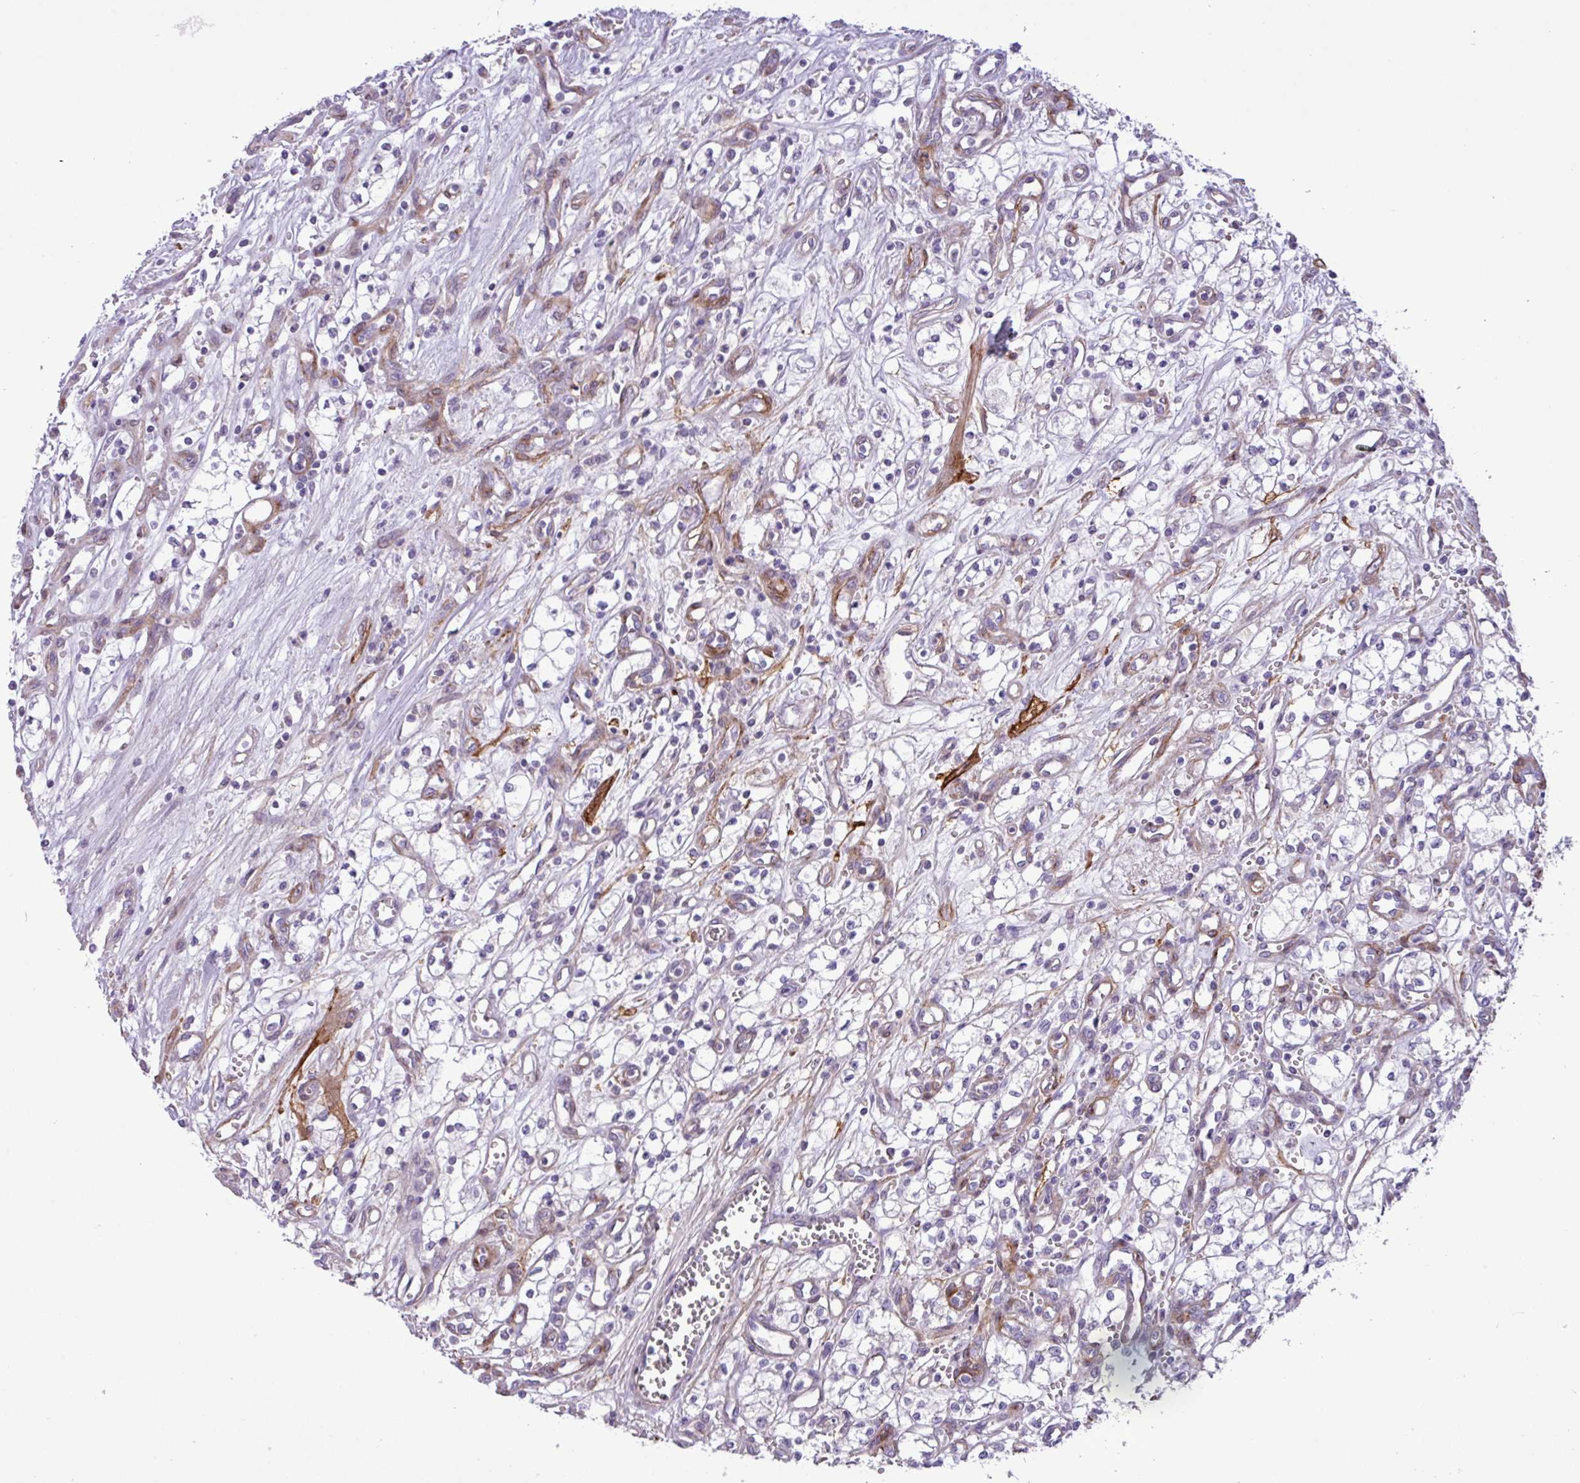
{"staining": {"intensity": "negative", "quantity": "none", "location": "none"}, "tissue": "renal cancer", "cell_type": "Tumor cells", "image_type": "cancer", "snomed": [{"axis": "morphology", "description": "Adenocarcinoma, NOS"}, {"axis": "topography", "description": "Kidney"}], "caption": "Protein analysis of renal cancer displays no significant positivity in tumor cells. The staining is performed using DAB brown chromogen with nuclei counter-stained in using hematoxylin.", "gene": "CD248", "patient": {"sex": "male", "age": 59}}